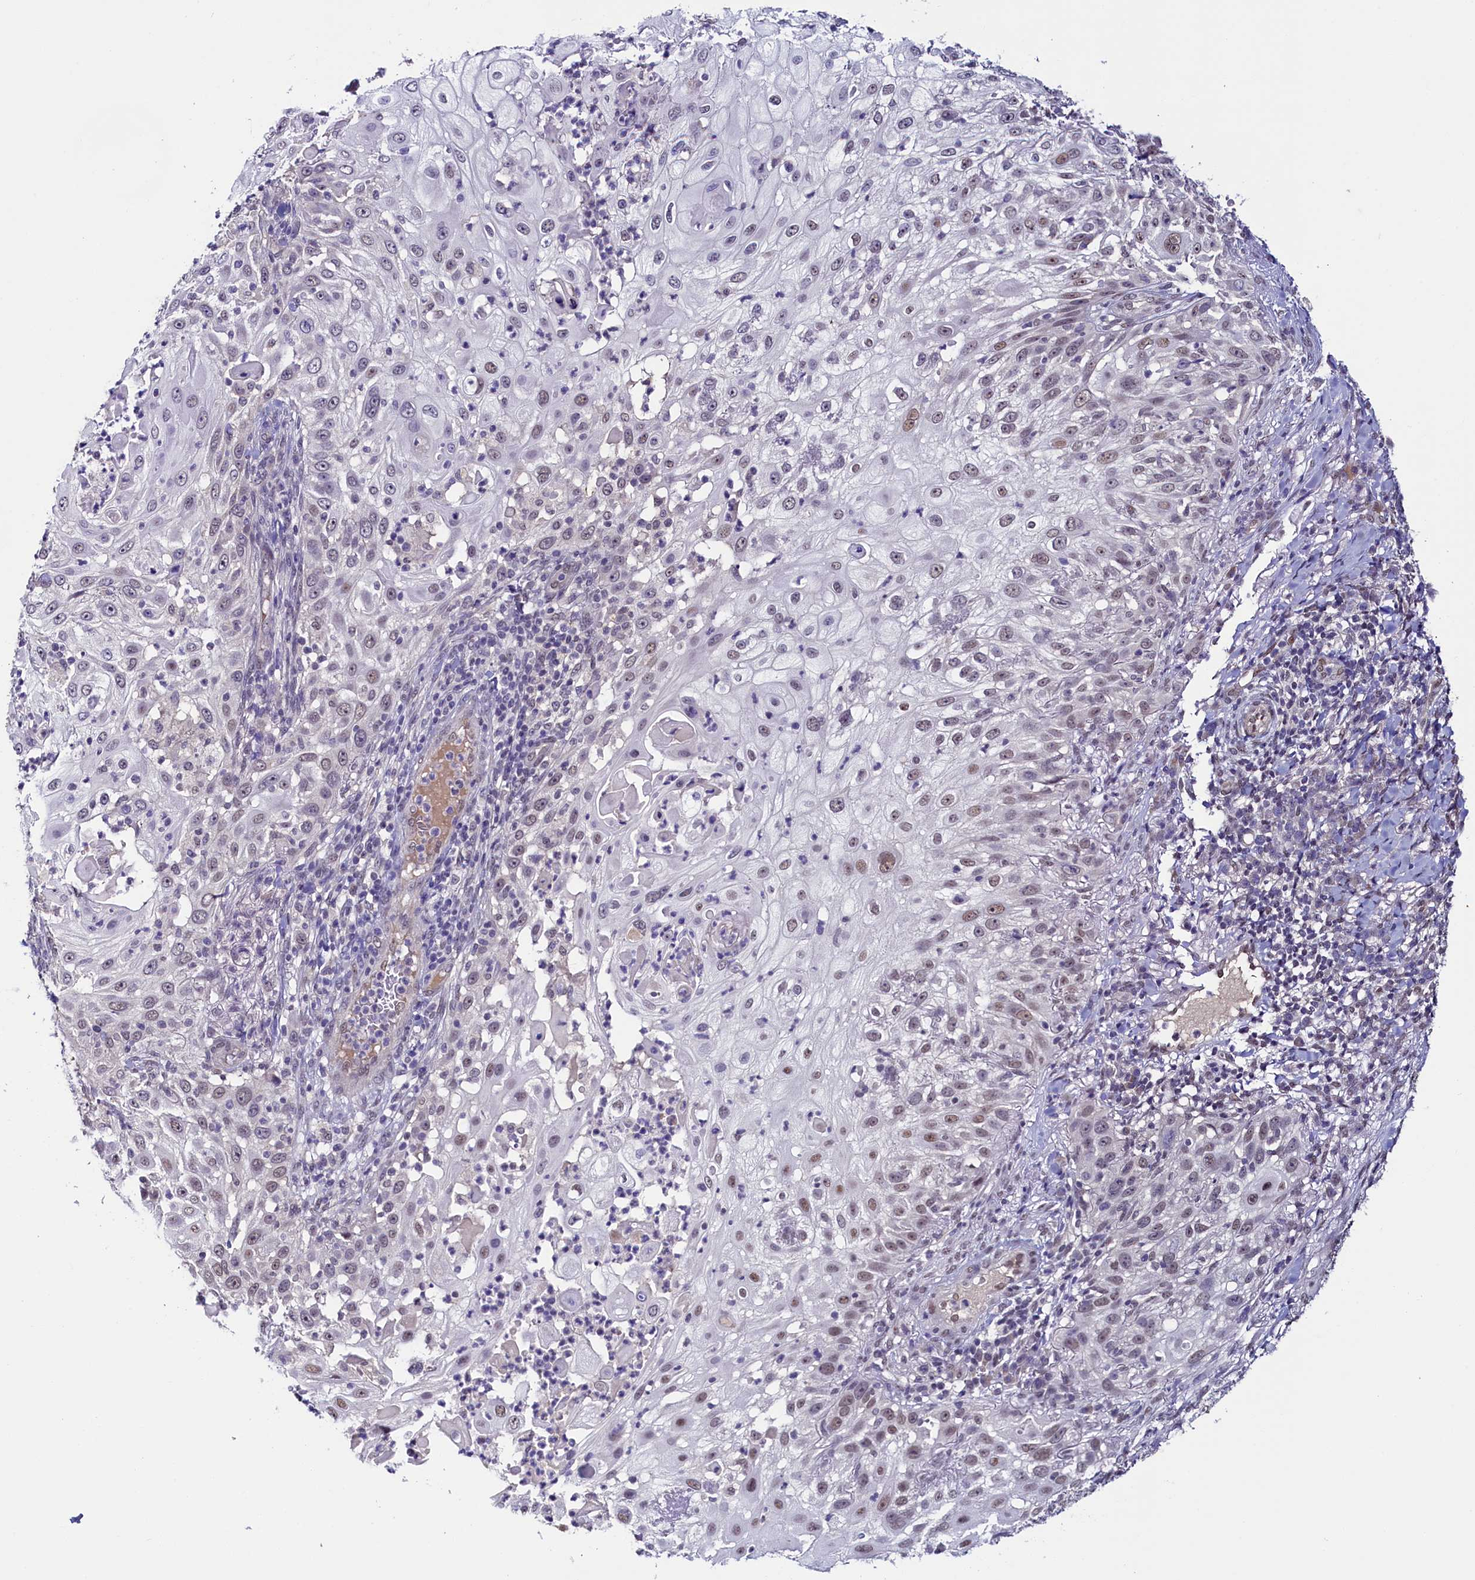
{"staining": {"intensity": "moderate", "quantity": "25%-75%", "location": "nuclear"}, "tissue": "skin cancer", "cell_type": "Tumor cells", "image_type": "cancer", "snomed": [{"axis": "morphology", "description": "Squamous cell carcinoma, NOS"}, {"axis": "topography", "description": "Skin"}], "caption": "The histopathology image reveals a brown stain indicating the presence of a protein in the nuclear of tumor cells in skin squamous cell carcinoma.", "gene": "FLYWCH2", "patient": {"sex": "female", "age": 44}}